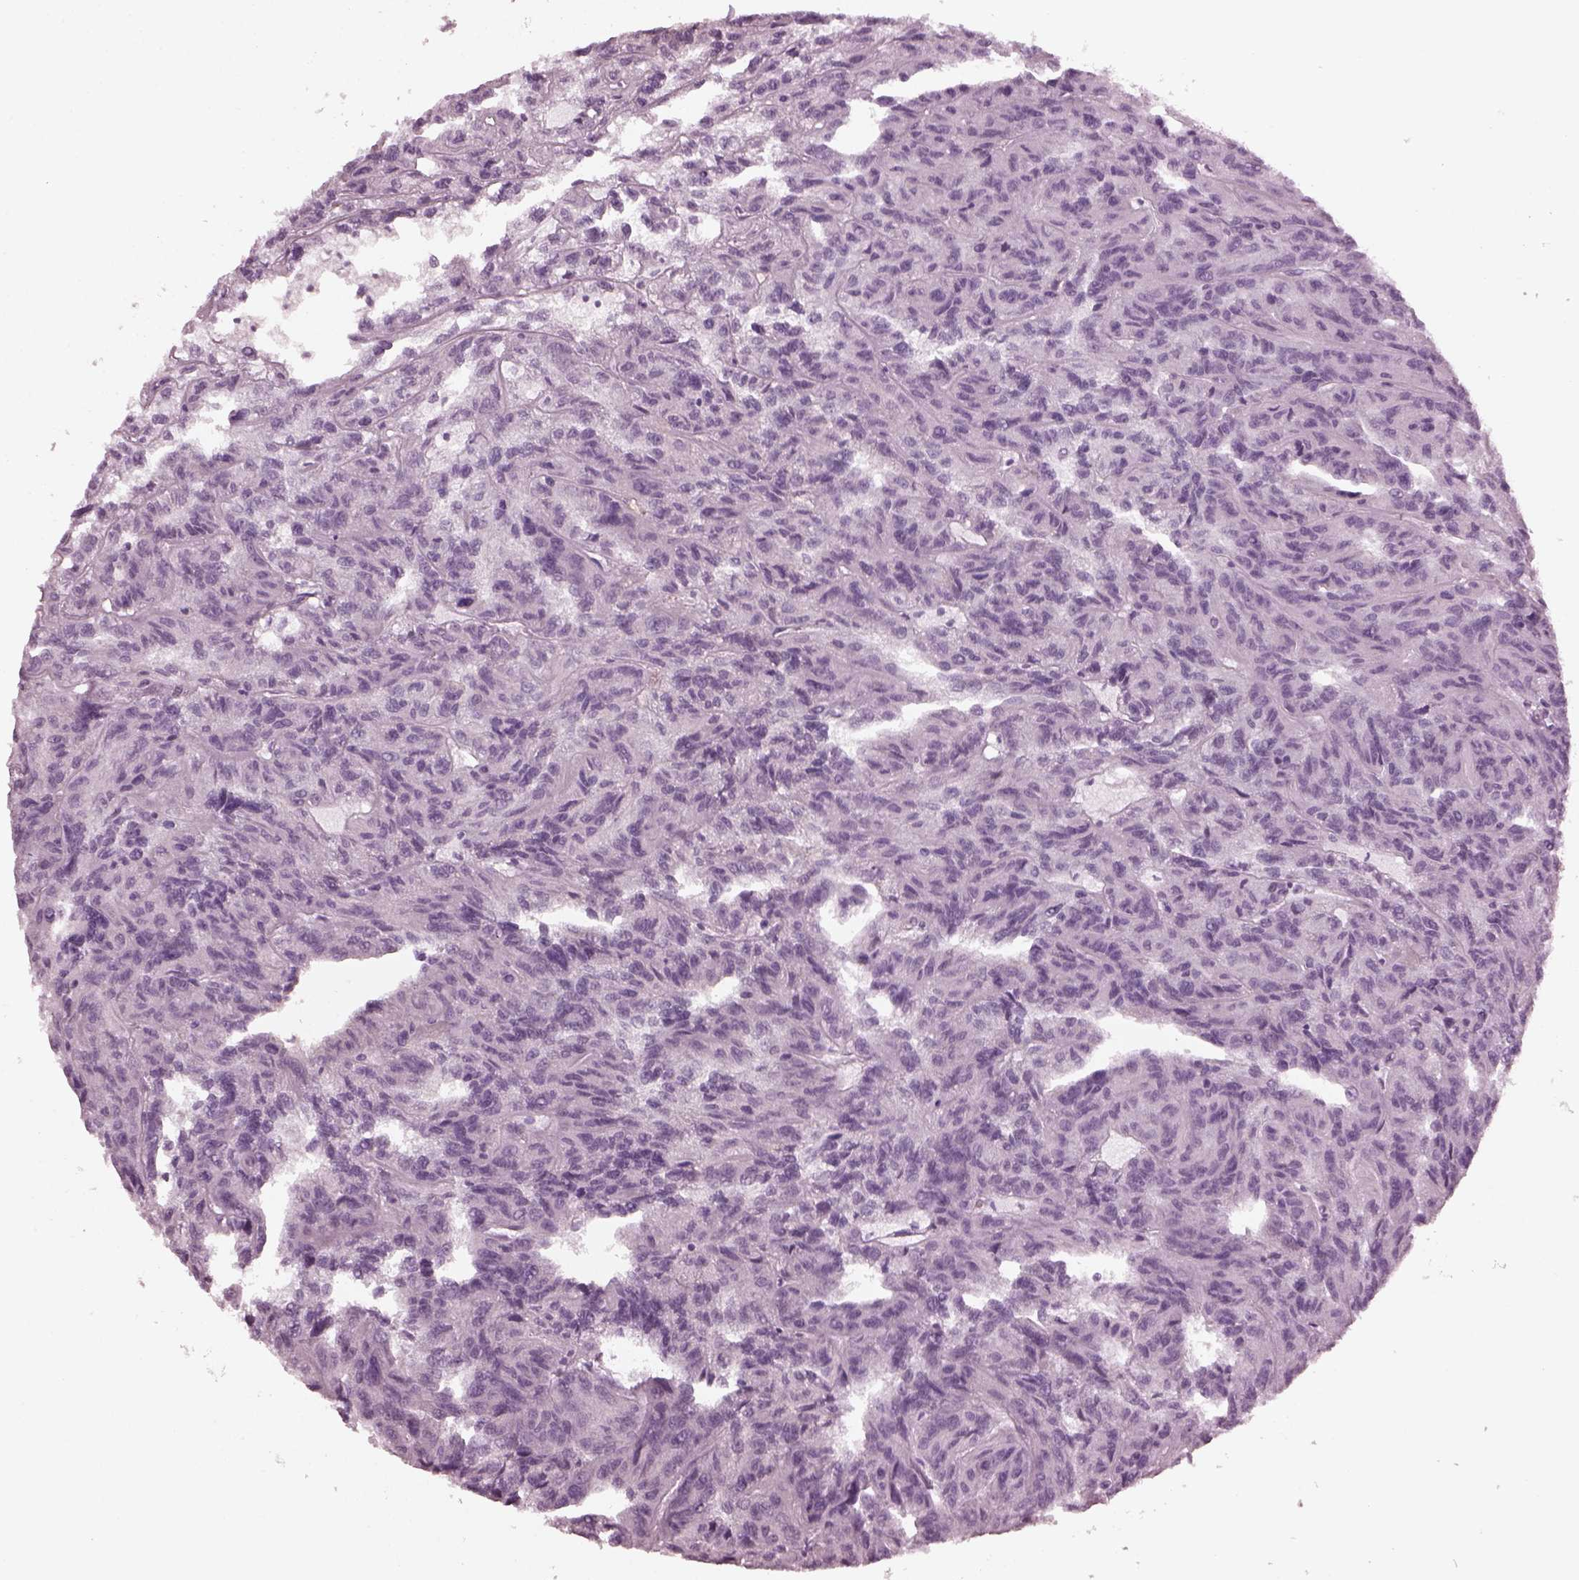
{"staining": {"intensity": "negative", "quantity": "none", "location": "none"}, "tissue": "renal cancer", "cell_type": "Tumor cells", "image_type": "cancer", "snomed": [{"axis": "morphology", "description": "Adenocarcinoma, NOS"}, {"axis": "topography", "description": "Kidney"}], "caption": "Human adenocarcinoma (renal) stained for a protein using immunohistochemistry (IHC) exhibits no staining in tumor cells.", "gene": "SLC6A17", "patient": {"sex": "male", "age": 79}}